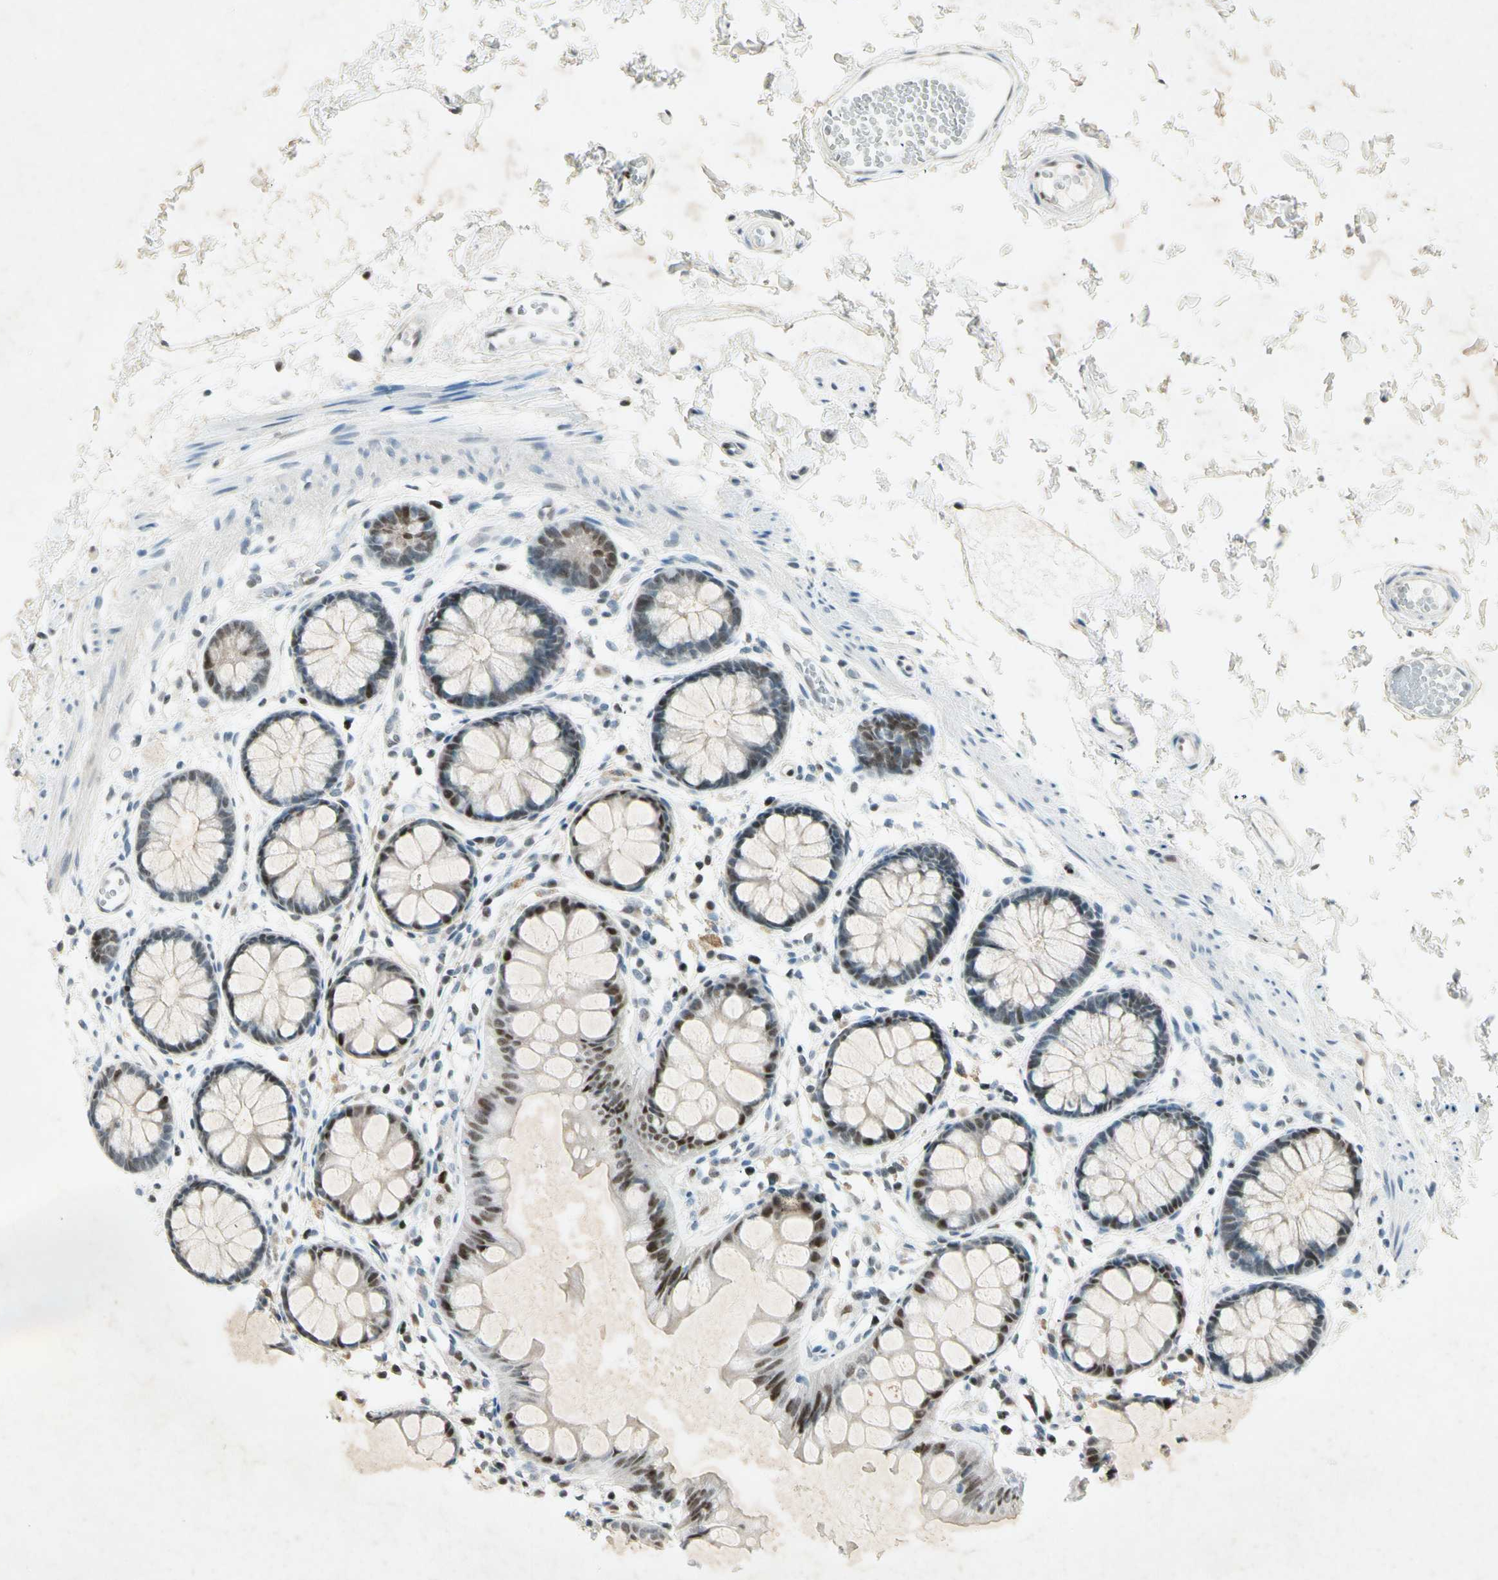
{"staining": {"intensity": "strong", "quantity": ">75%", "location": "nuclear"}, "tissue": "rectum", "cell_type": "Glandular cells", "image_type": "normal", "snomed": [{"axis": "morphology", "description": "Normal tissue, NOS"}, {"axis": "topography", "description": "Rectum"}], "caption": "About >75% of glandular cells in unremarkable rectum exhibit strong nuclear protein expression as visualized by brown immunohistochemical staining.", "gene": "RNF43", "patient": {"sex": "female", "age": 66}}